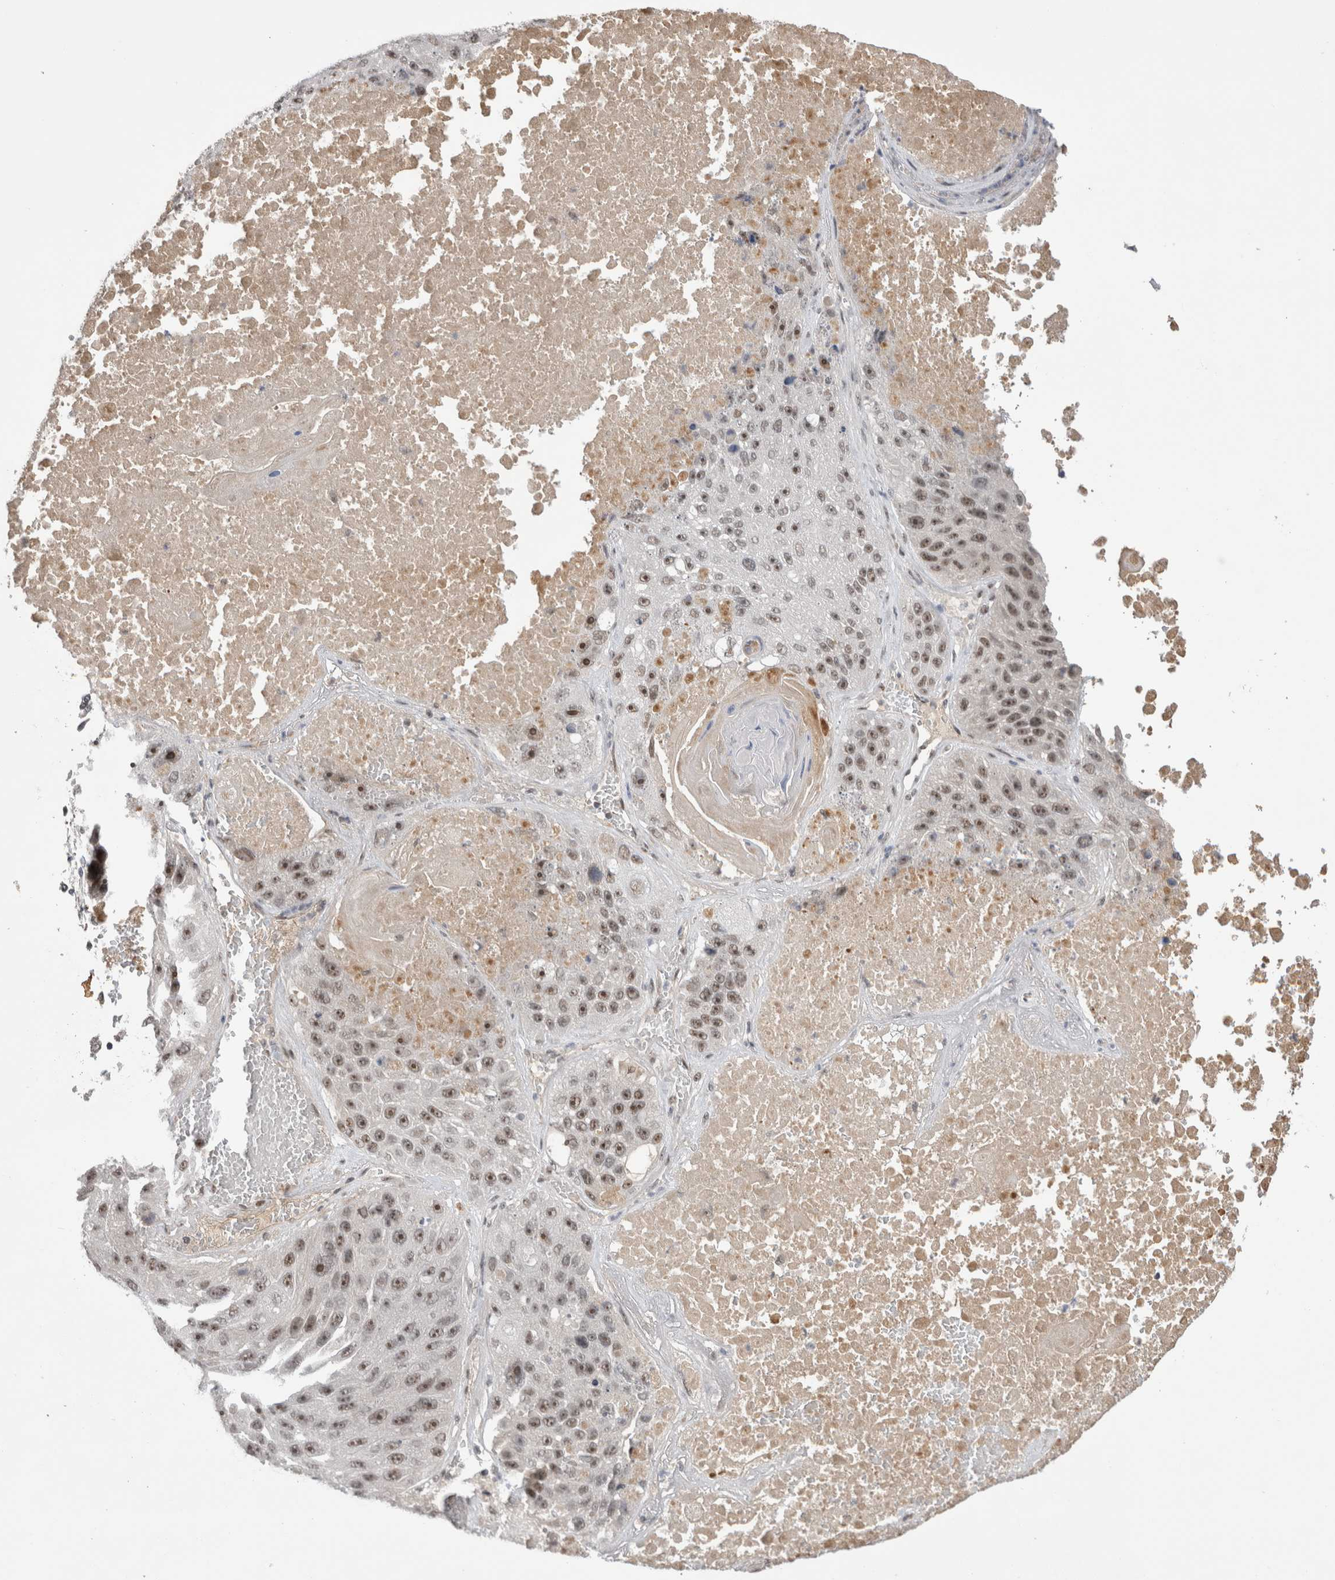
{"staining": {"intensity": "moderate", "quantity": ">75%", "location": "nuclear"}, "tissue": "lung cancer", "cell_type": "Tumor cells", "image_type": "cancer", "snomed": [{"axis": "morphology", "description": "Squamous cell carcinoma, NOS"}, {"axis": "topography", "description": "Lung"}], "caption": "Protein expression by immunohistochemistry displays moderate nuclear expression in approximately >75% of tumor cells in lung cancer (squamous cell carcinoma). (DAB IHC, brown staining for protein, blue staining for nuclei).", "gene": "ZNF24", "patient": {"sex": "male", "age": 61}}